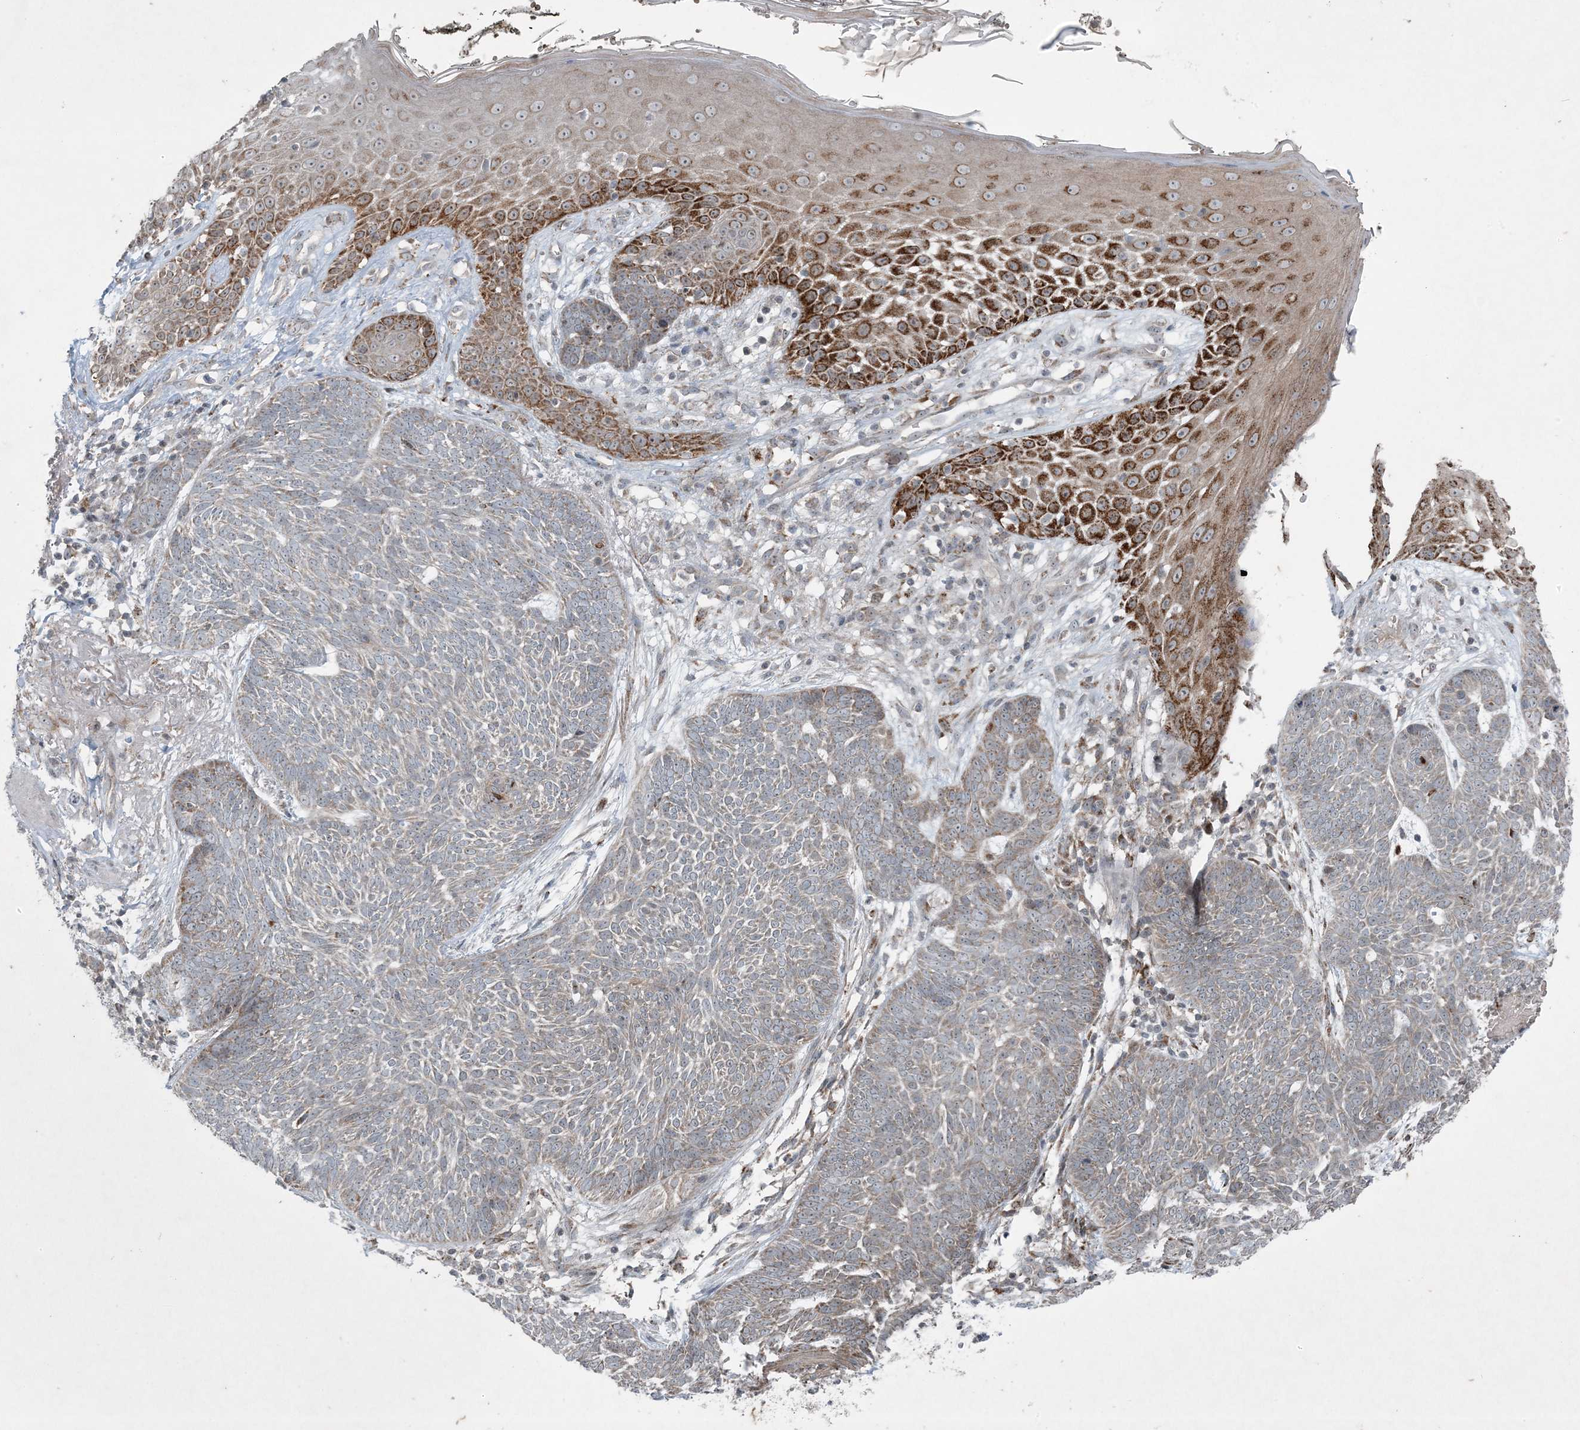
{"staining": {"intensity": "weak", "quantity": "25%-75%", "location": "cytoplasmic/membranous"}, "tissue": "skin cancer", "cell_type": "Tumor cells", "image_type": "cancer", "snomed": [{"axis": "morphology", "description": "Normal tissue, NOS"}, {"axis": "morphology", "description": "Basal cell carcinoma"}, {"axis": "topography", "description": "Skin"}], "caption": "A high-resolution micrograph shows immunohistochemistry staining of skin basal cell carcinoma, which reveals weak cytoplasmic/membranous expression in approximately 25%-75% of tumor cells.", "gene": "PC", "patient": {"sex": "male", "age": 64}}